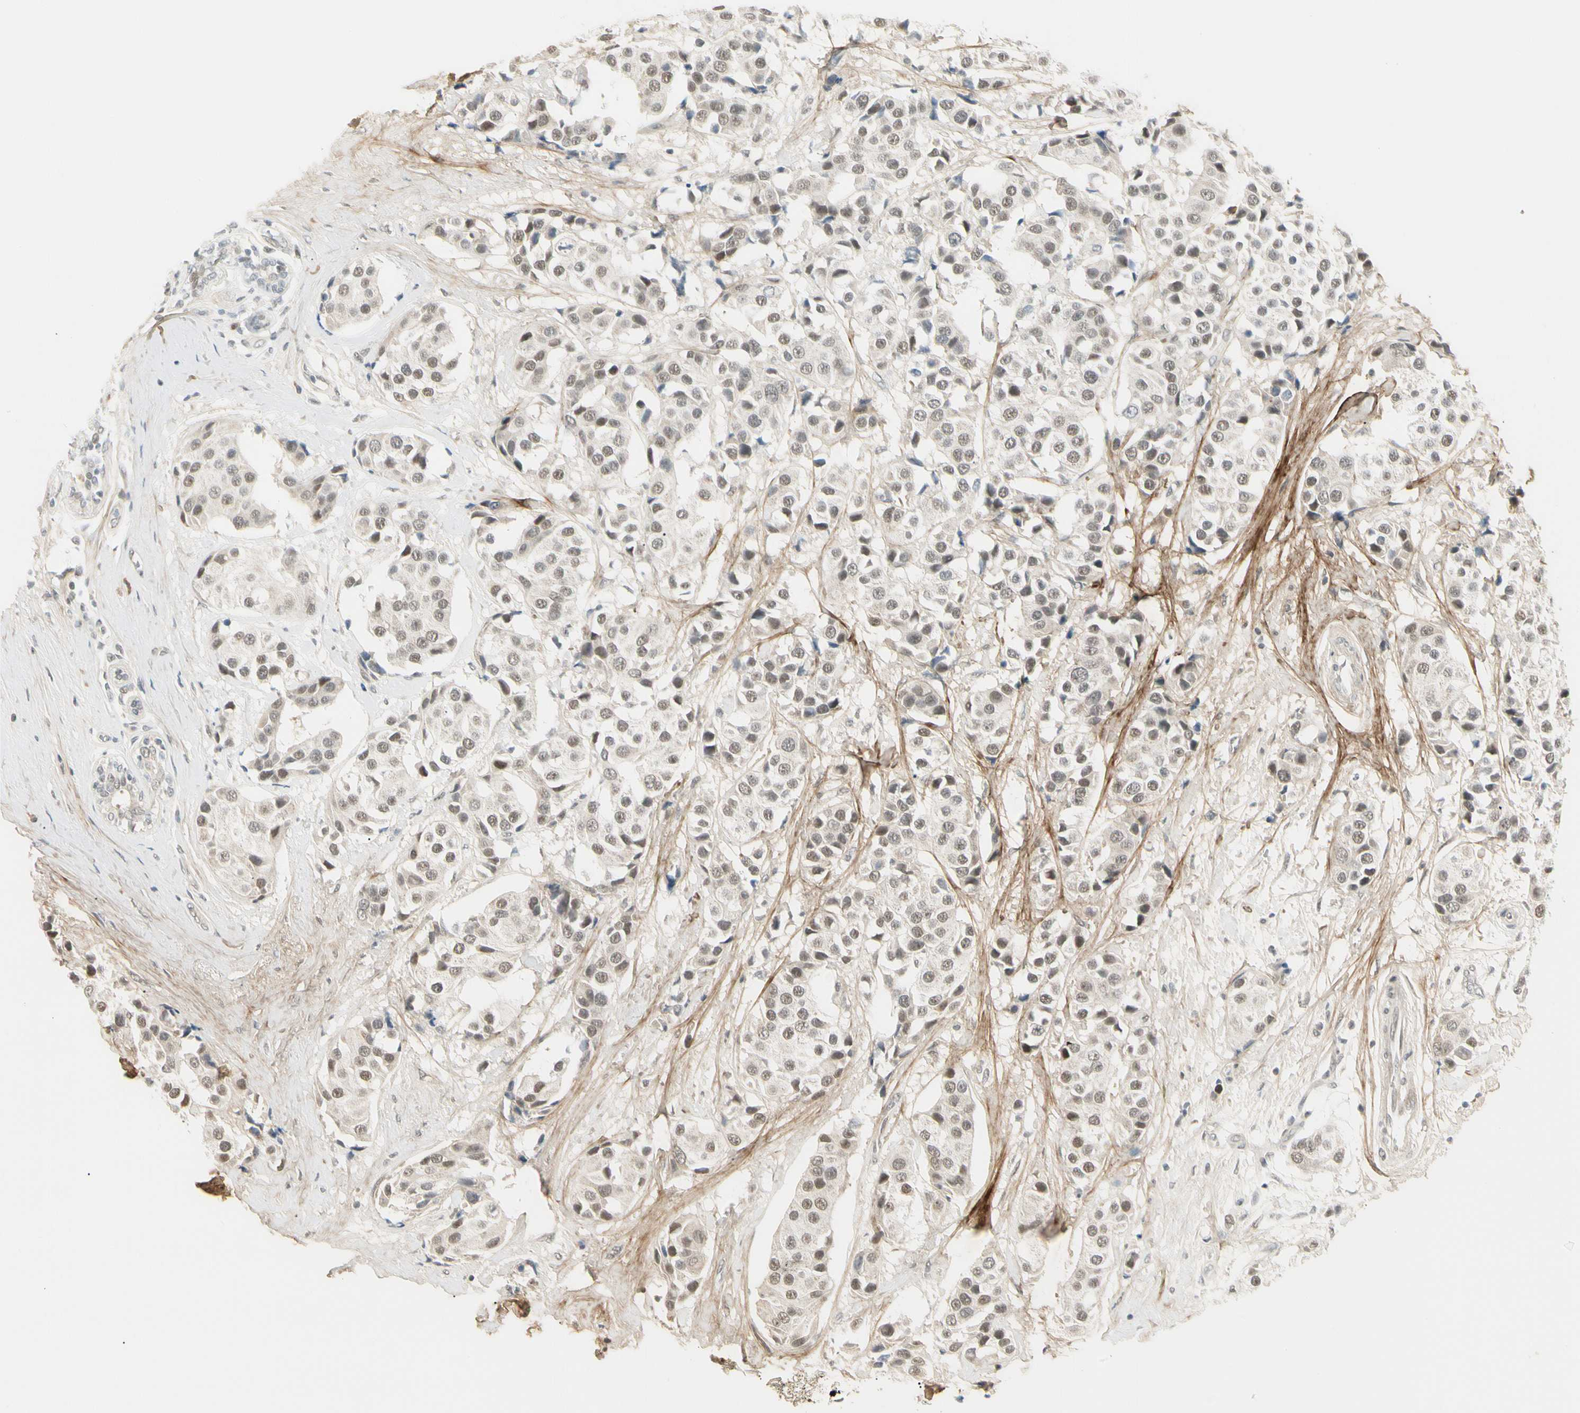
{"staining": {"intensity": "weak", "quantity": "25%-75%", "location": "nuclear"}, "tissue": "breast cancer", "cell_type": "Tumor cells", "image_type": "cancer", "snomed": [{"axis": "morphology", "description": "Normal tissue, NOS"}, {"axis": "morphology", "description": "Duct carcinoma"}, {"axis": "topography", "description": "Breast"}], "caption": "IHC staining of breast infiltrating ductal carcinoma, which shows low levels of weak nuclear expression in approximately 25%-75% of tumor cells indicating weak nuclear protein expression. The staining was performed using DAB (brown) for protein detection and nuclei were counterstained in hematoxylin (blue).", "gene": "ASPN", "patient": {"sex": "female", "age": 39}}